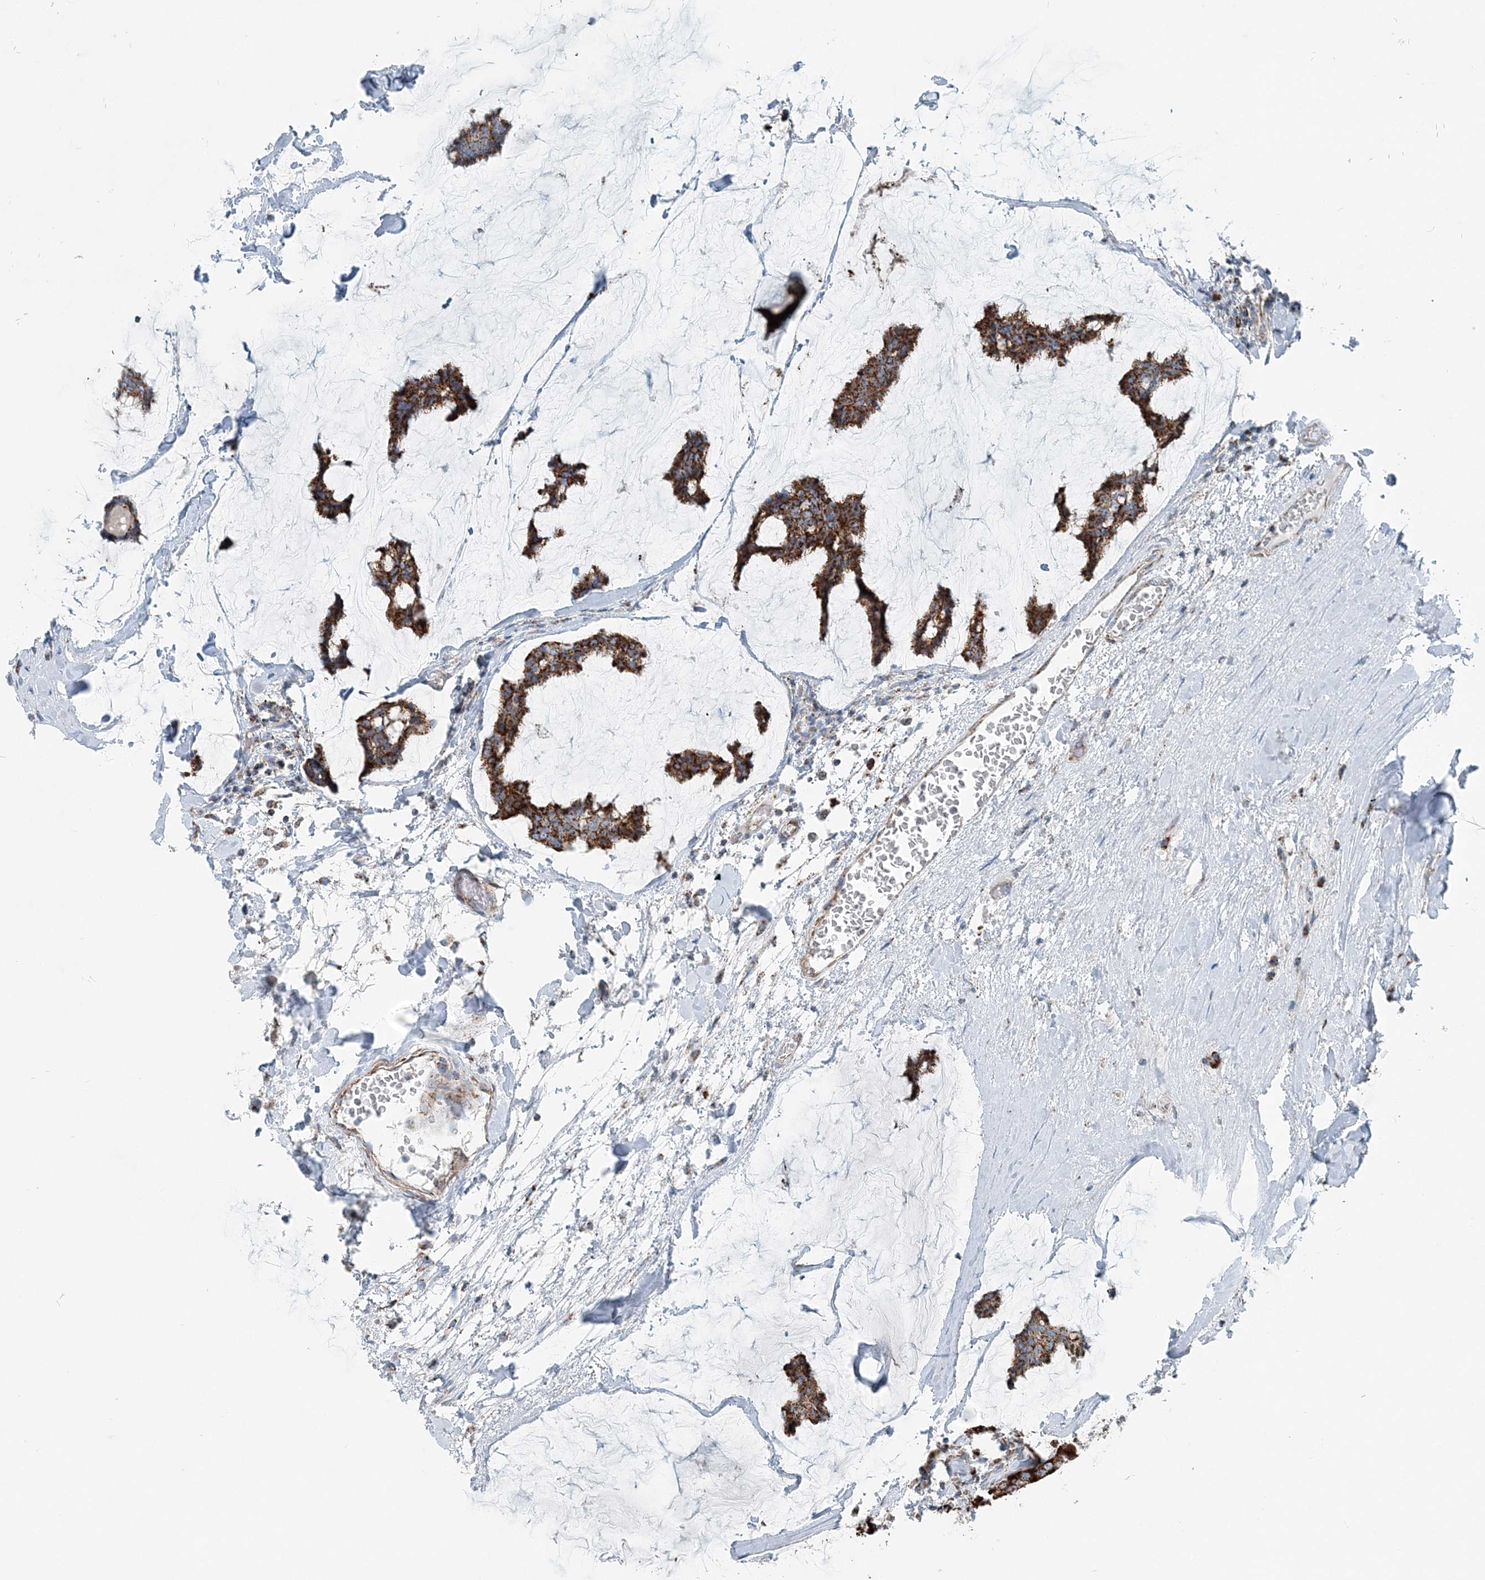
{"staining": {"intensity": "strong", "quantity": ">75%", "location": "cytoplasmic/membranous"}, "tissue": "breast cancer", "cell_type": "Tumor cells", "image_type": "cancer", "snomed": [{"axis": "morphology", "description": "Duct carcinoma"}, {"axis": "topography", "description": "Breast"}], "caption": "The micrograph exhibits a brown stain indicating the presence of a protein in the cytoplasmic/membranous of tumor cells in breast infiltrating ductal carcinoma. (DAB (3,3'-diaminobenzidine) = brown stain, brightfield microscopy at high magnification).", "gene": "INTU", "patient": {"sex": "female", "age": 93}}